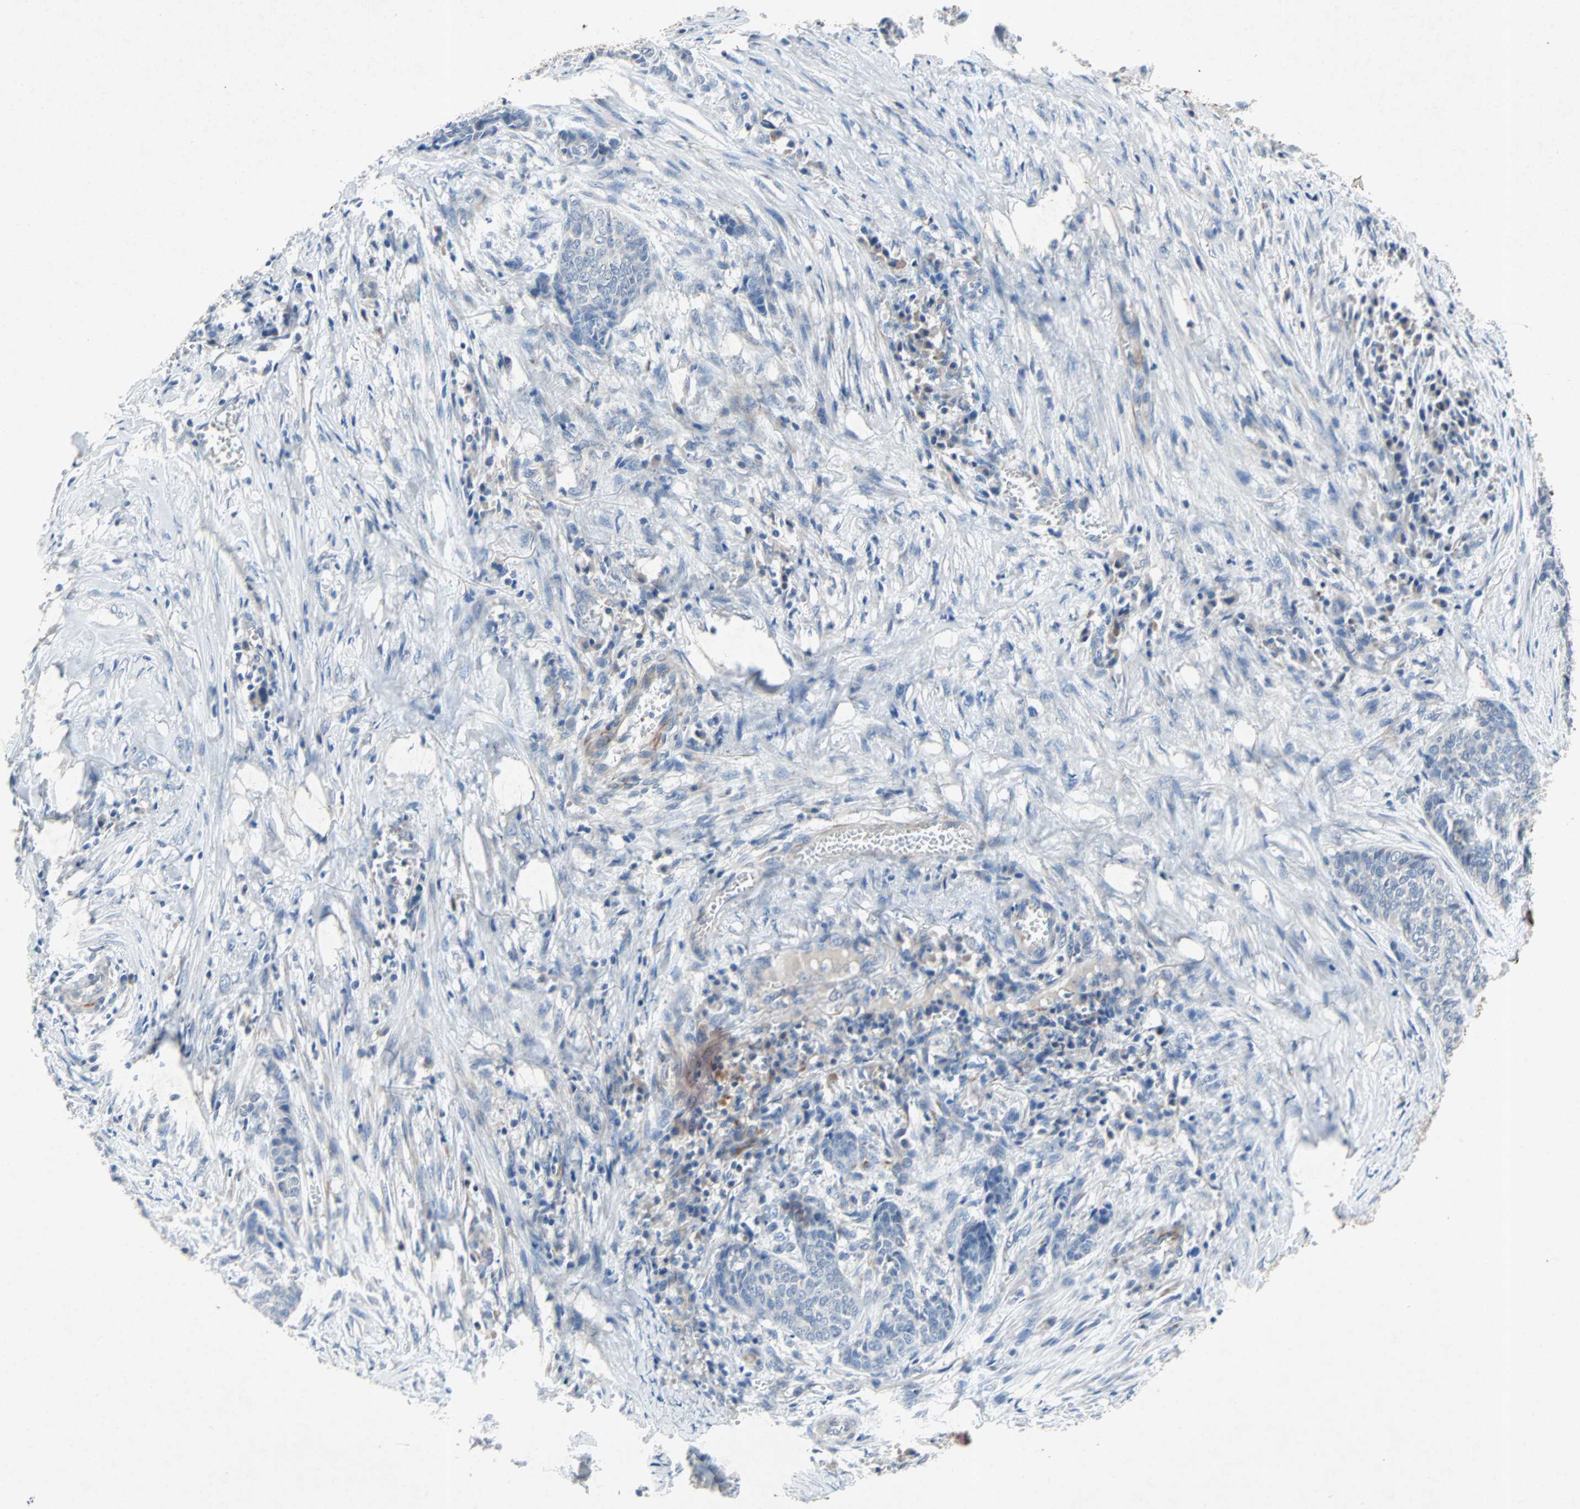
{"staining": {"intensity": "negative", "quantity": "none", "location": "none"}, "tissue": "skin cancer", "cell_type": "Tumor cells", "image_type": "cancer", "snomed": [{"axis": "morphology", "description": "Basal cell carcinoma"}, {"axis": "topography", "description": "Skin"}], "caption": "This is a histopathology image of immunohistochemistry staining of basal cell carcinoma (skin), which shows no expression in tumor cells. (Immunohistochemistry, brightfield microscopy, high magnification).", "gene": "PCDHB2", "patient": {"sex": "female", "age": 64}}